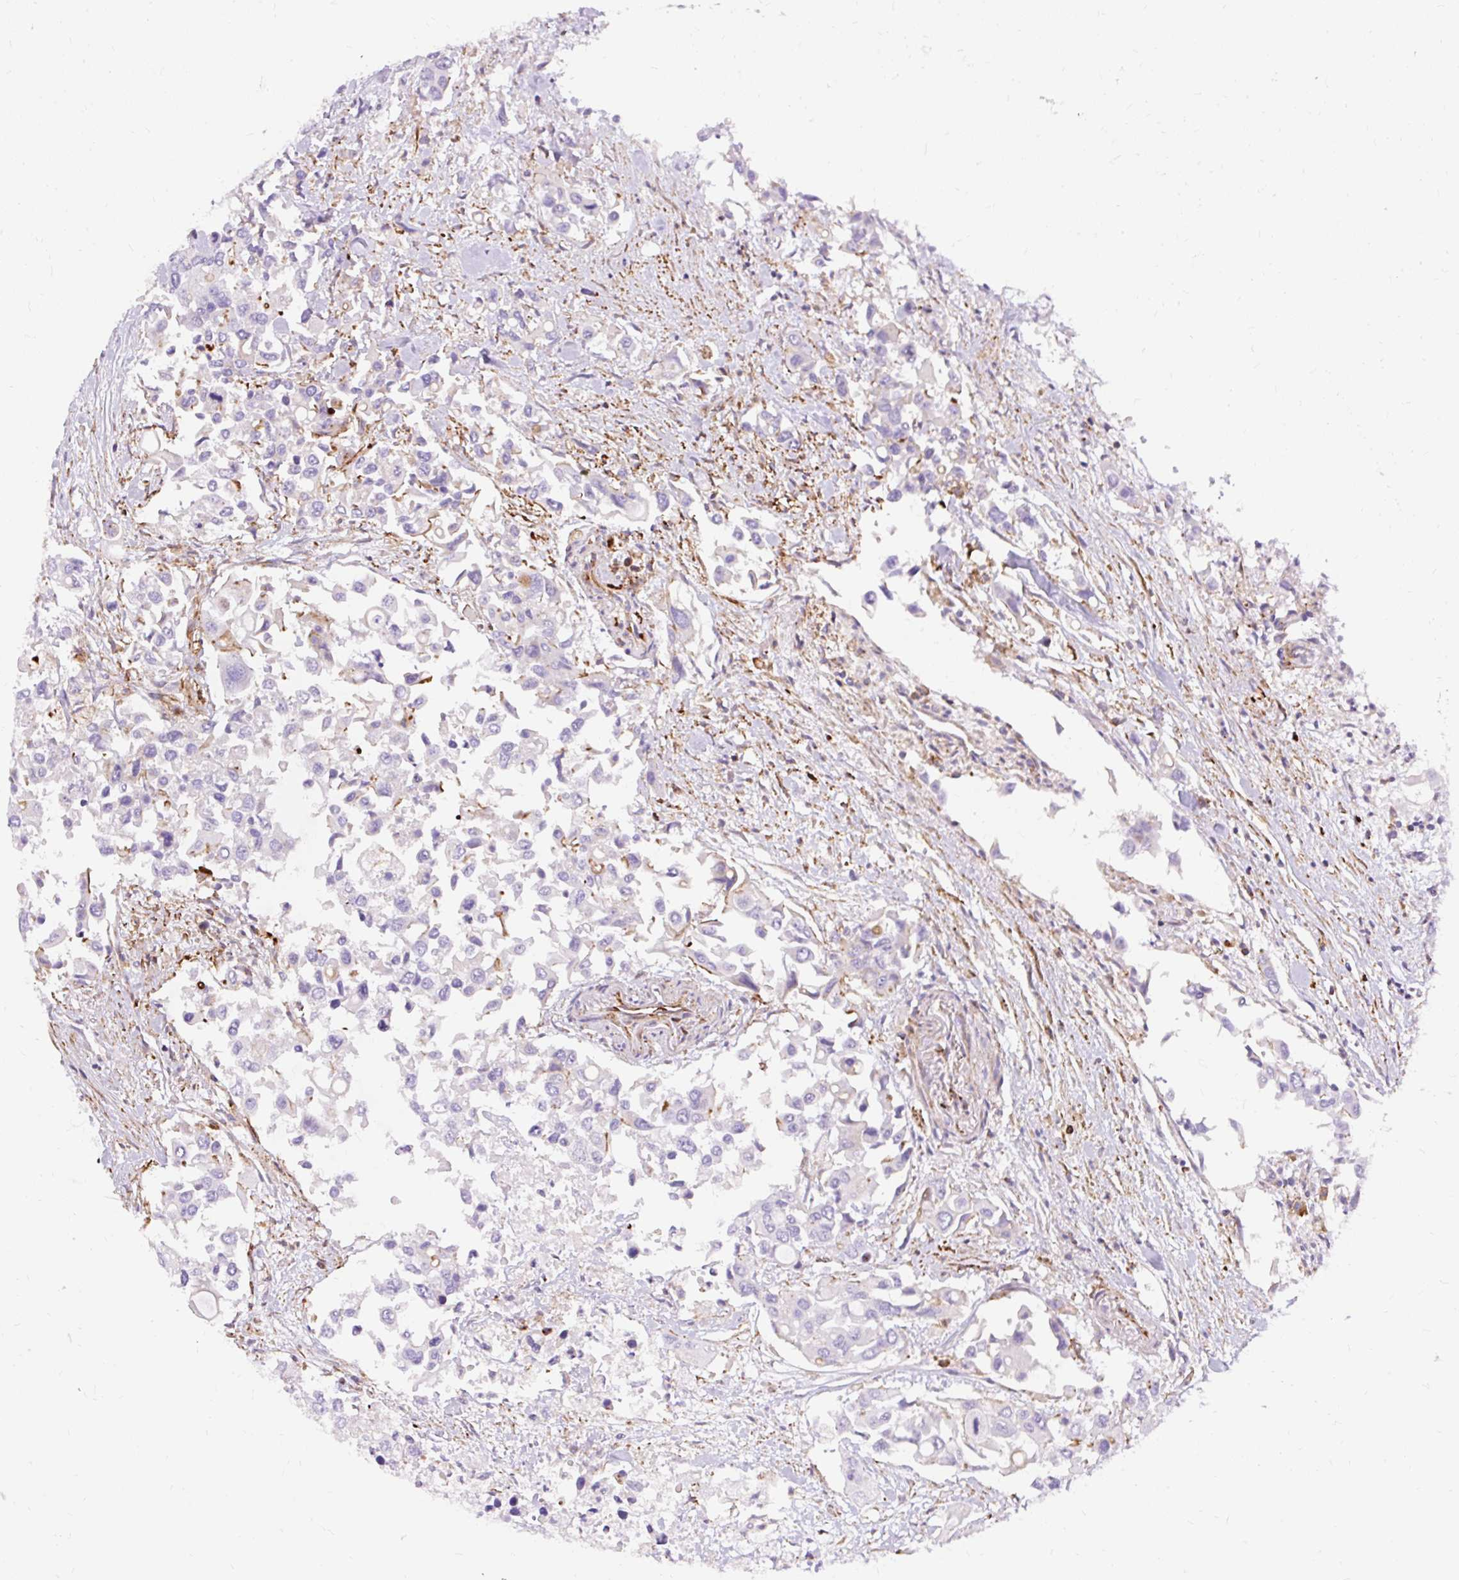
{"staining": {"intensity": "moderate", "quantity": "<25%", "location": "cytoplasmic/membranous"}, "tissue": "colorectal cancer", "cell_type": "Tumor cells", "image_type": "cancer", "snomed": [{"axis": "morphology", "description": "Adenocarcinoma, NOS"}, {"axis": "topography", "description": "Colon"}], "caption": "An image showing moderate cytoplasmic/membranous staining in approximately <25% of tumor cells in colorectal cancer, as visualized by brown immunohistochemical staining.", "gene": "CORO7-PAM16", "patient": {"sex": "male", "age": 77}}